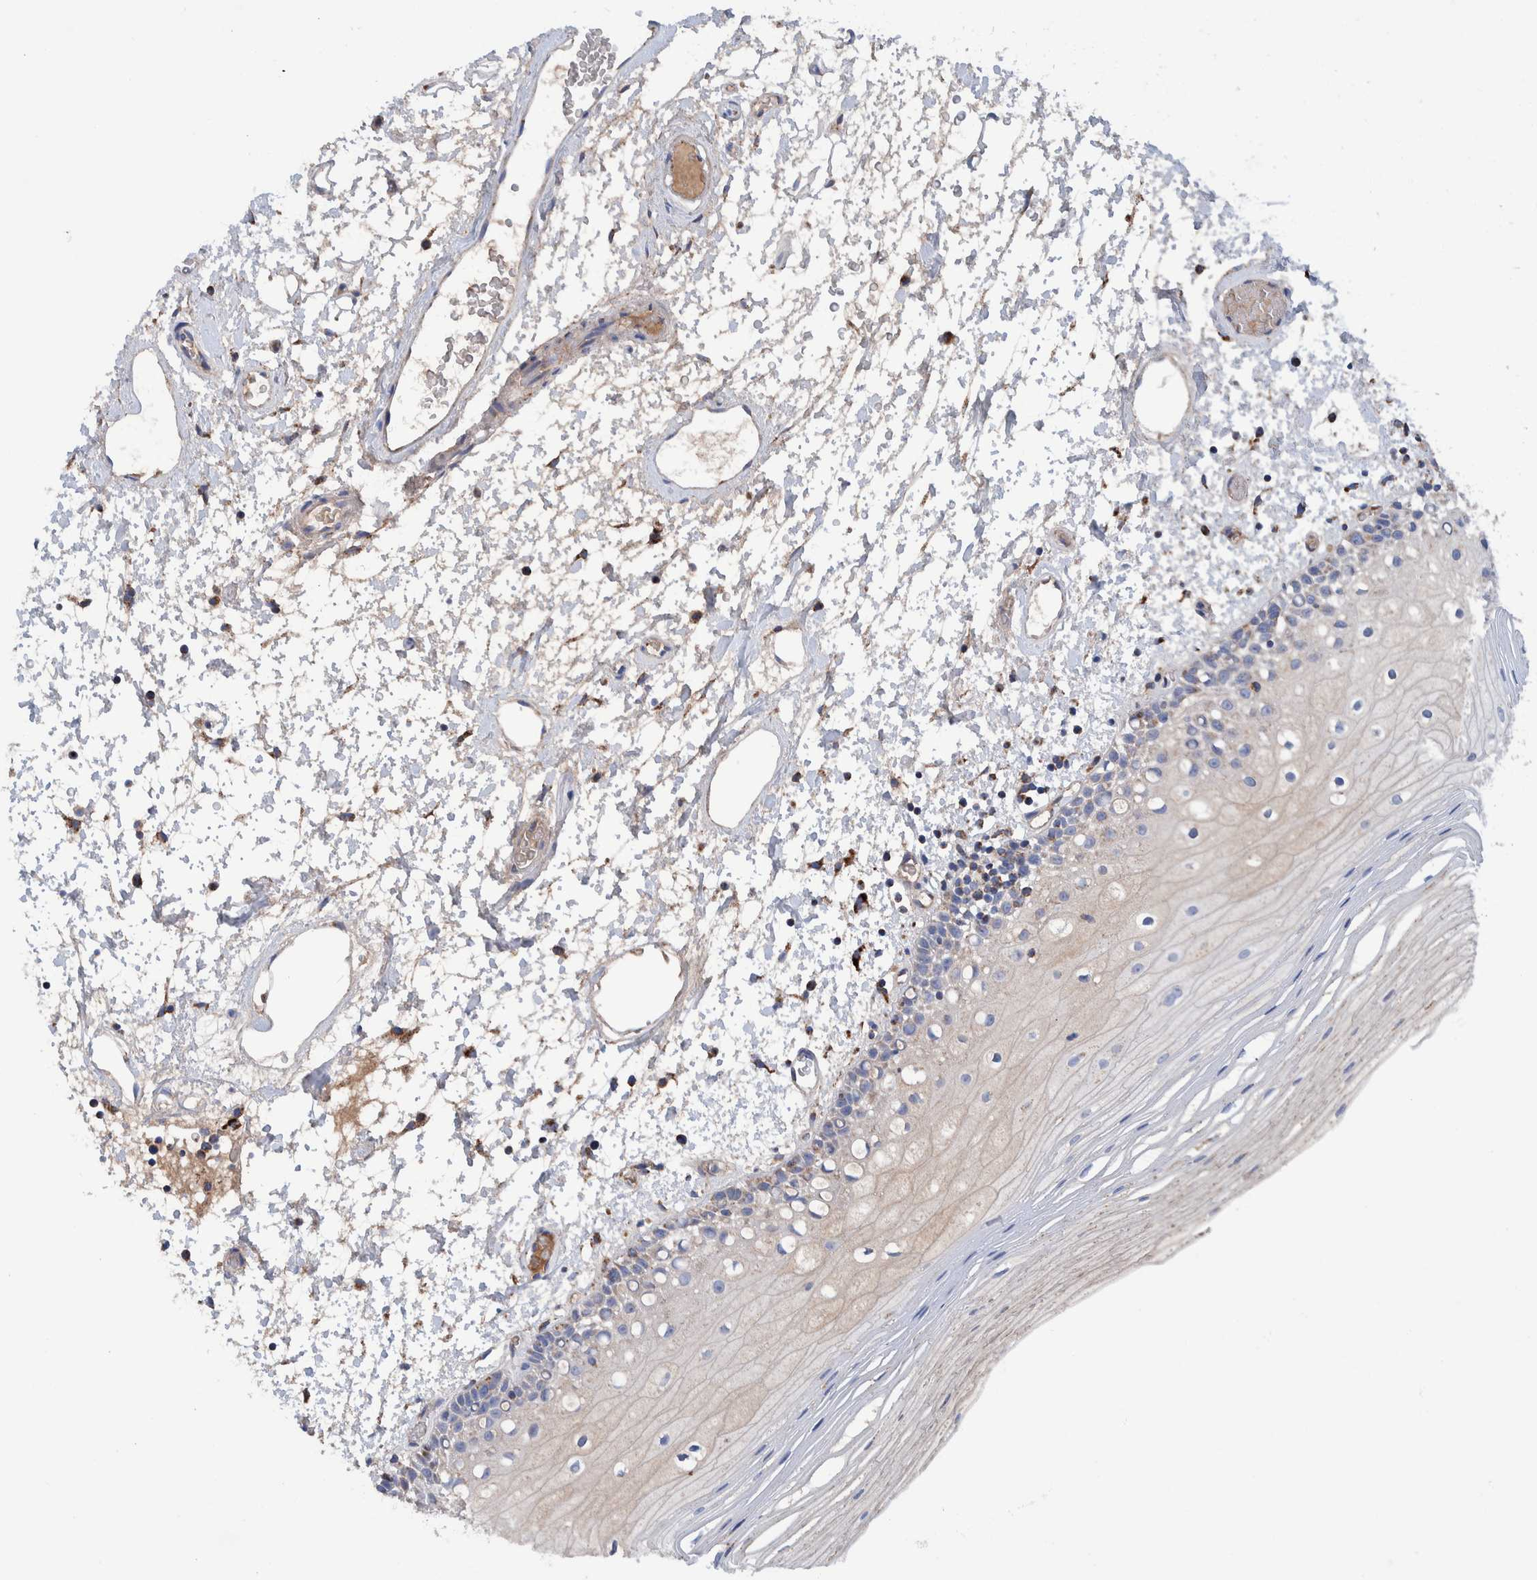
{"staining": {"intensity": "weak", "quantity": "<25%", "location": "cytoplasmic/membranous"}, "tissue": "oral mucosa", "cell_type": "Squamous epithelial cells", "image_type": "normal", "snomed": [{"axis": "morphology", "description": "Normal tissue, NOS"}, {"axis": "topography", "description": "Oral tissue"}], "caption": "There is no significant staining in squamous epithelial cells of oral mucosa.", "gene": "DECR1", "patient": {"sex": "male", "age": 52}}